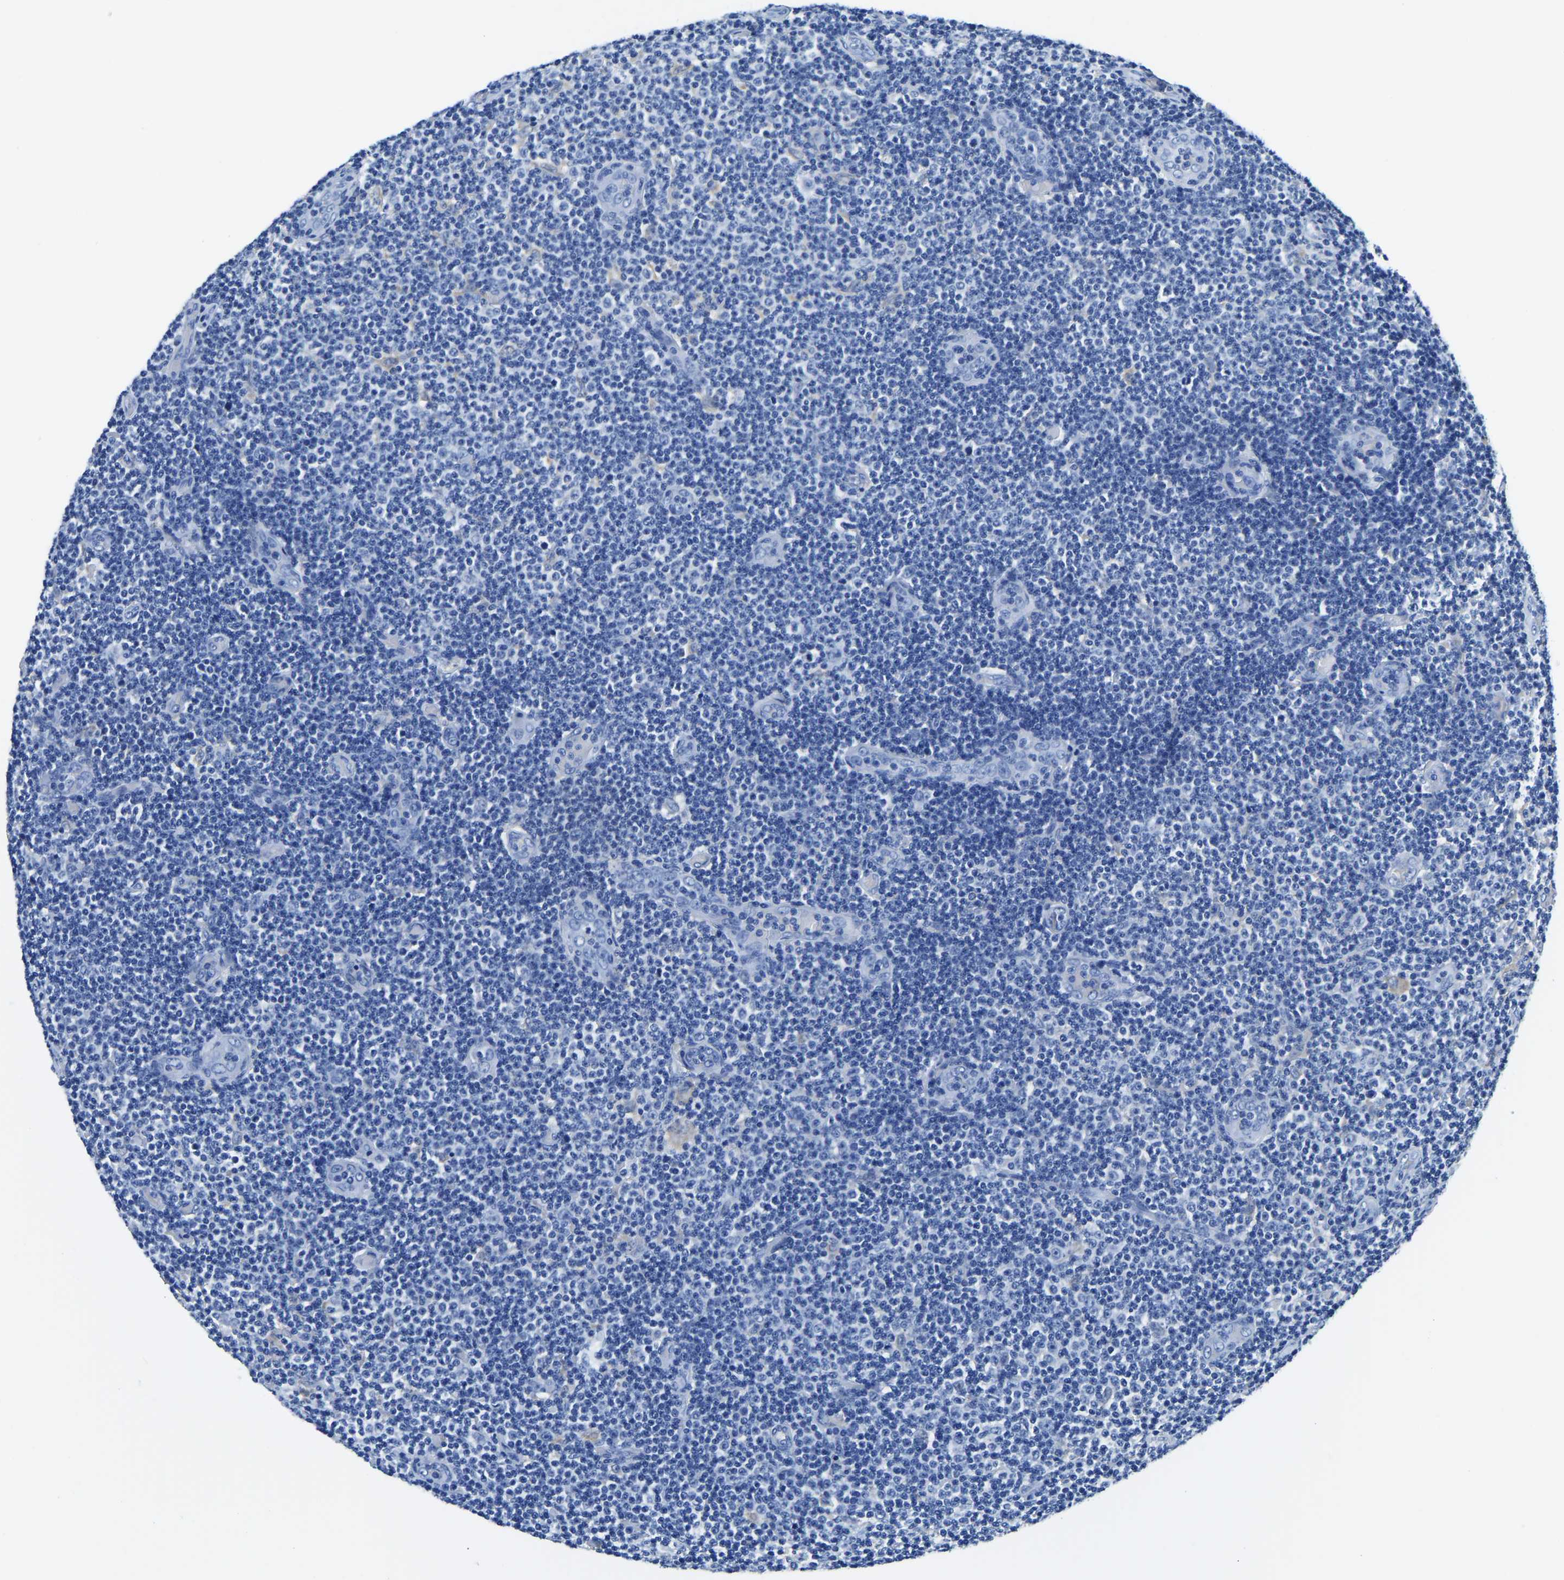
{"staining": {"intensity": "negative", "quantity": "none", "location": "none"}, "tissue": "lymphoma", "cell_type": "Tumor cells", "image_type": "cancer", "snomed": [{"axis": "morphology", "description": "Malignant lymphoma, non-Hodgkin's type, Low grade"}, {"axis": "topography", "description": "Lymph node"}], "caption": "Lymphoma was stained to show a protein in brown. There is no significant positivity in tumor cells.", "gene": "ZDHHC13", "patient": {"sex": "male", "age": 83}}